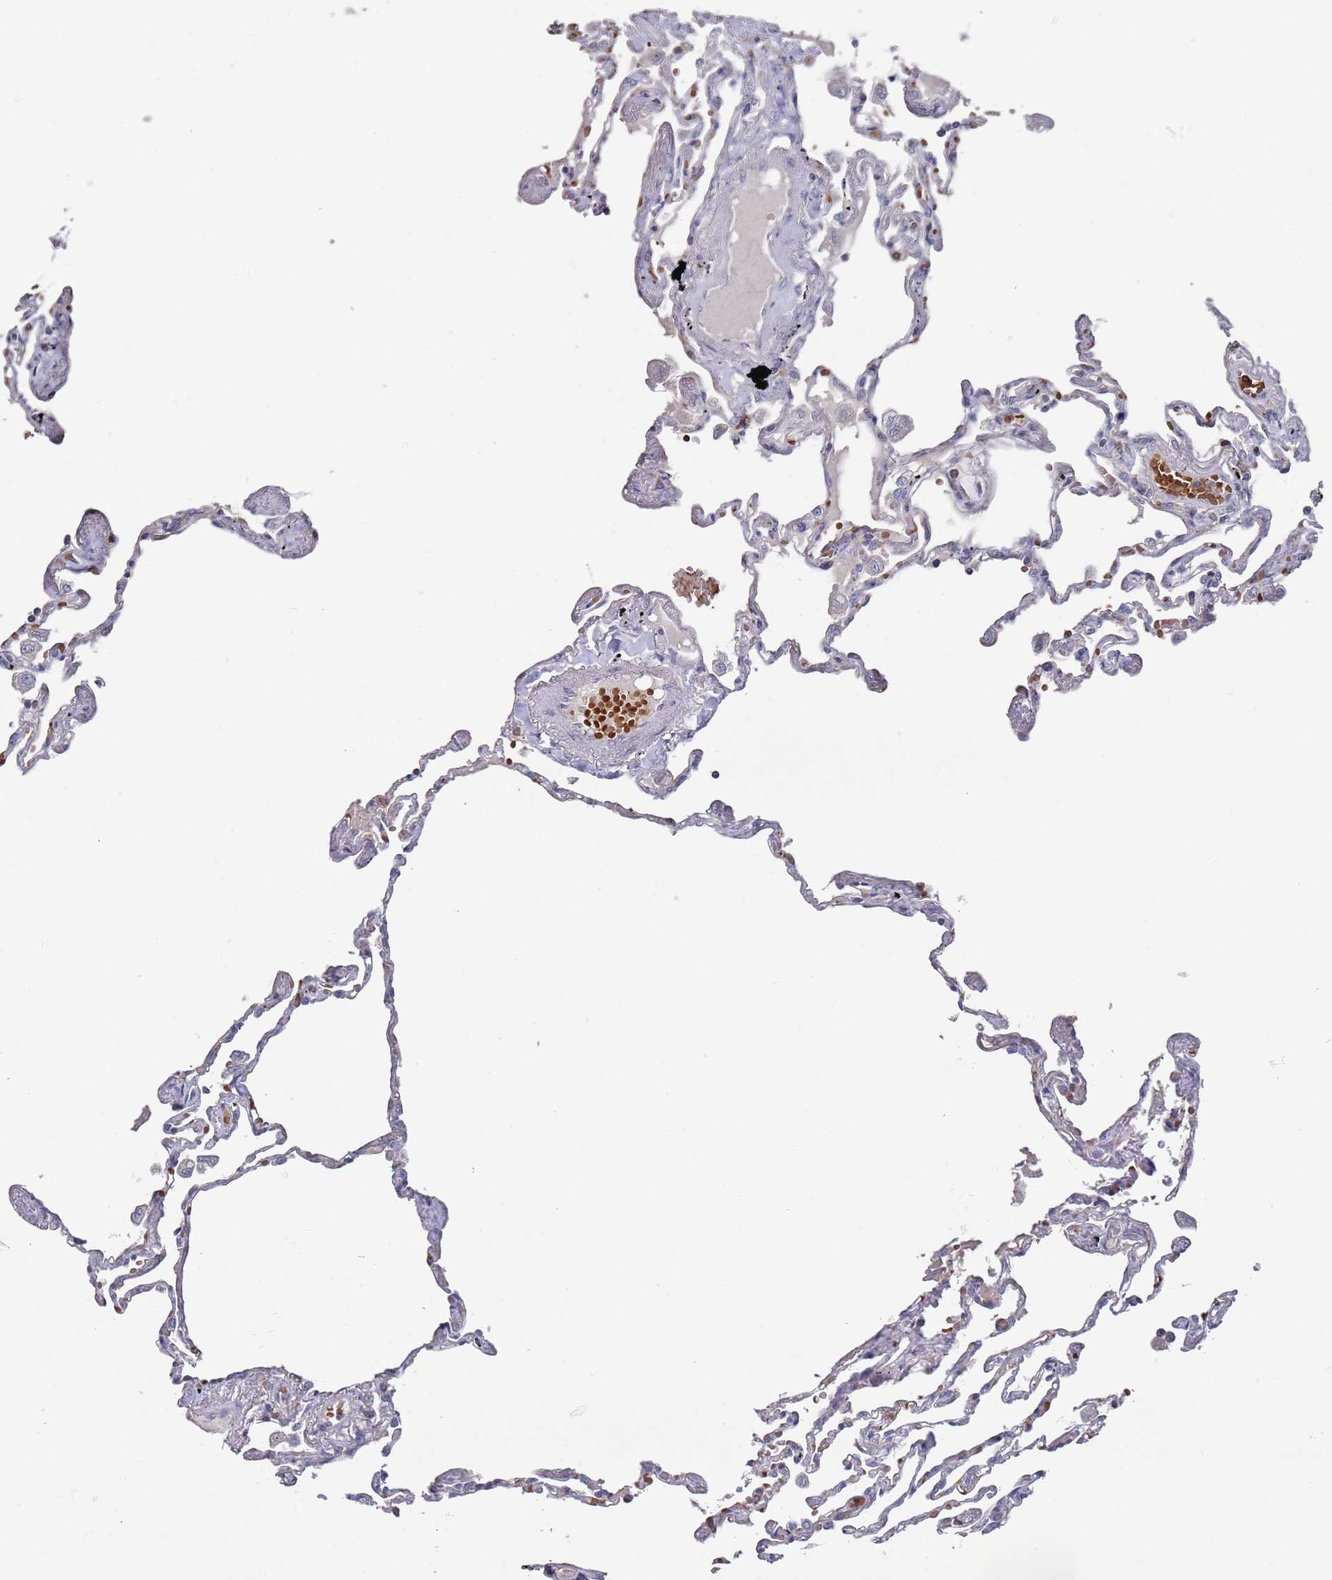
{"staining": {"intensity": "negative", "quantity": "none", "location": "none"}, "tissue": "lung", "cell_type": "Alveolar cells", "image_type": "normal", "snomed": [{"axis": "morphology", "description": "Normal tissue, NOS"}, {"axis": "topography", "description": "Lung"}], "caption": "Lung was stained to show a protein in brown. There is no significant expression in alveolar cells. (Stains: DAB IHC with hematoxylin counter stain, Microscopy: brightfield microscopy at high magnification).", "gene": "LACC1", "patient": {"sex": "female", "age": 67}}